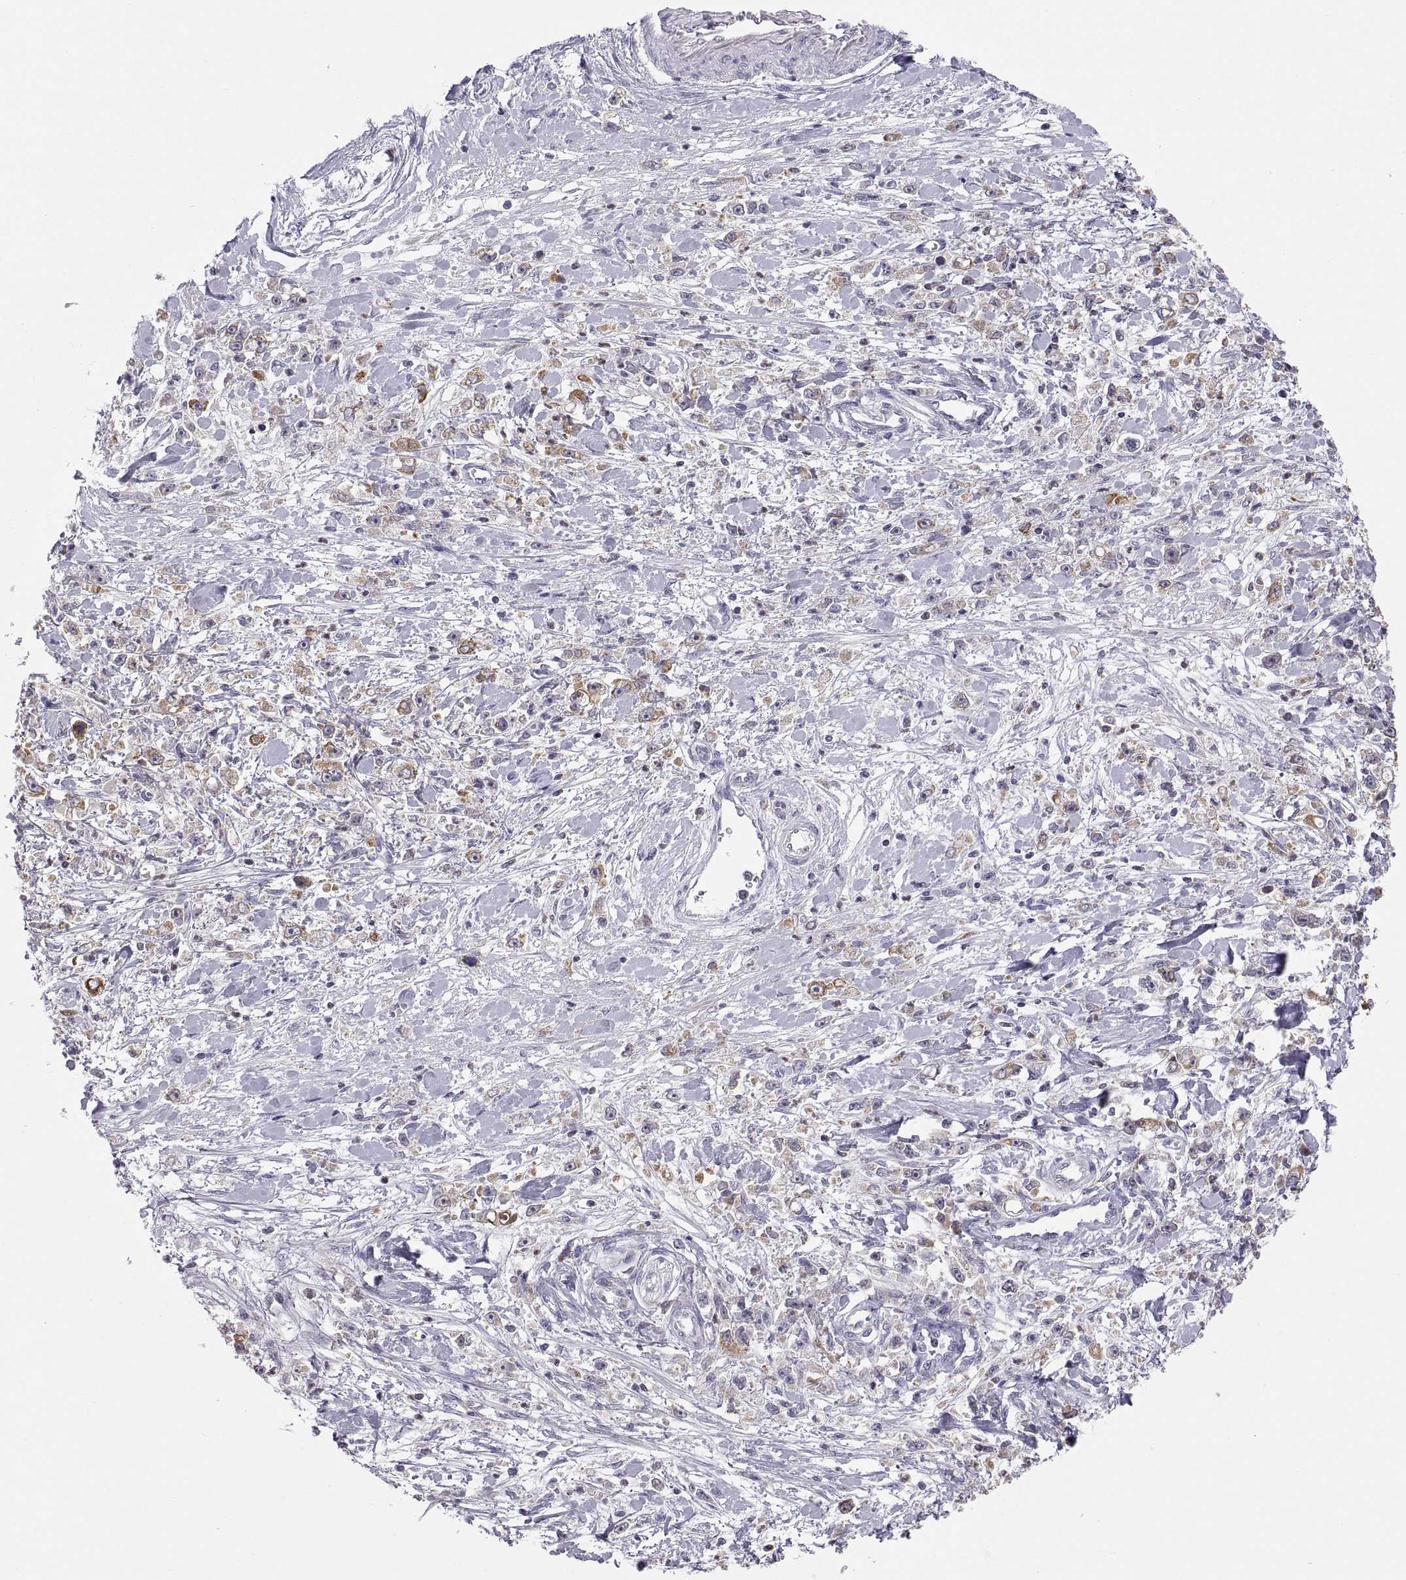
{"staining": {"intensity": "moderate", "quantity": "<25%", "location": "cytoplasmic/membranous"}, "tissue": "stomach cancer", "cell_type": "Tumor cells", "image_type": "cancer", "snomed": [{"axis": "morphology", "description": "Adenocarcinoma, NOS"}, {"axis": "topography", "description": "Stomach"}], "caption": "Protein expression analysis of adenocarcinoma (stomach) exhibits moderate cytoplasmic/membranous expression in approximately <25% of tumor cells. The staining was performed using DAB (3,3'-diaminobenzidine) to visualize the protein expression in brown, while the nuclei were stained in blue with hematoxylin (Magnification: 20x).", "gene": "ERO1A", "patient": {"sex": "female", "age": 59}}